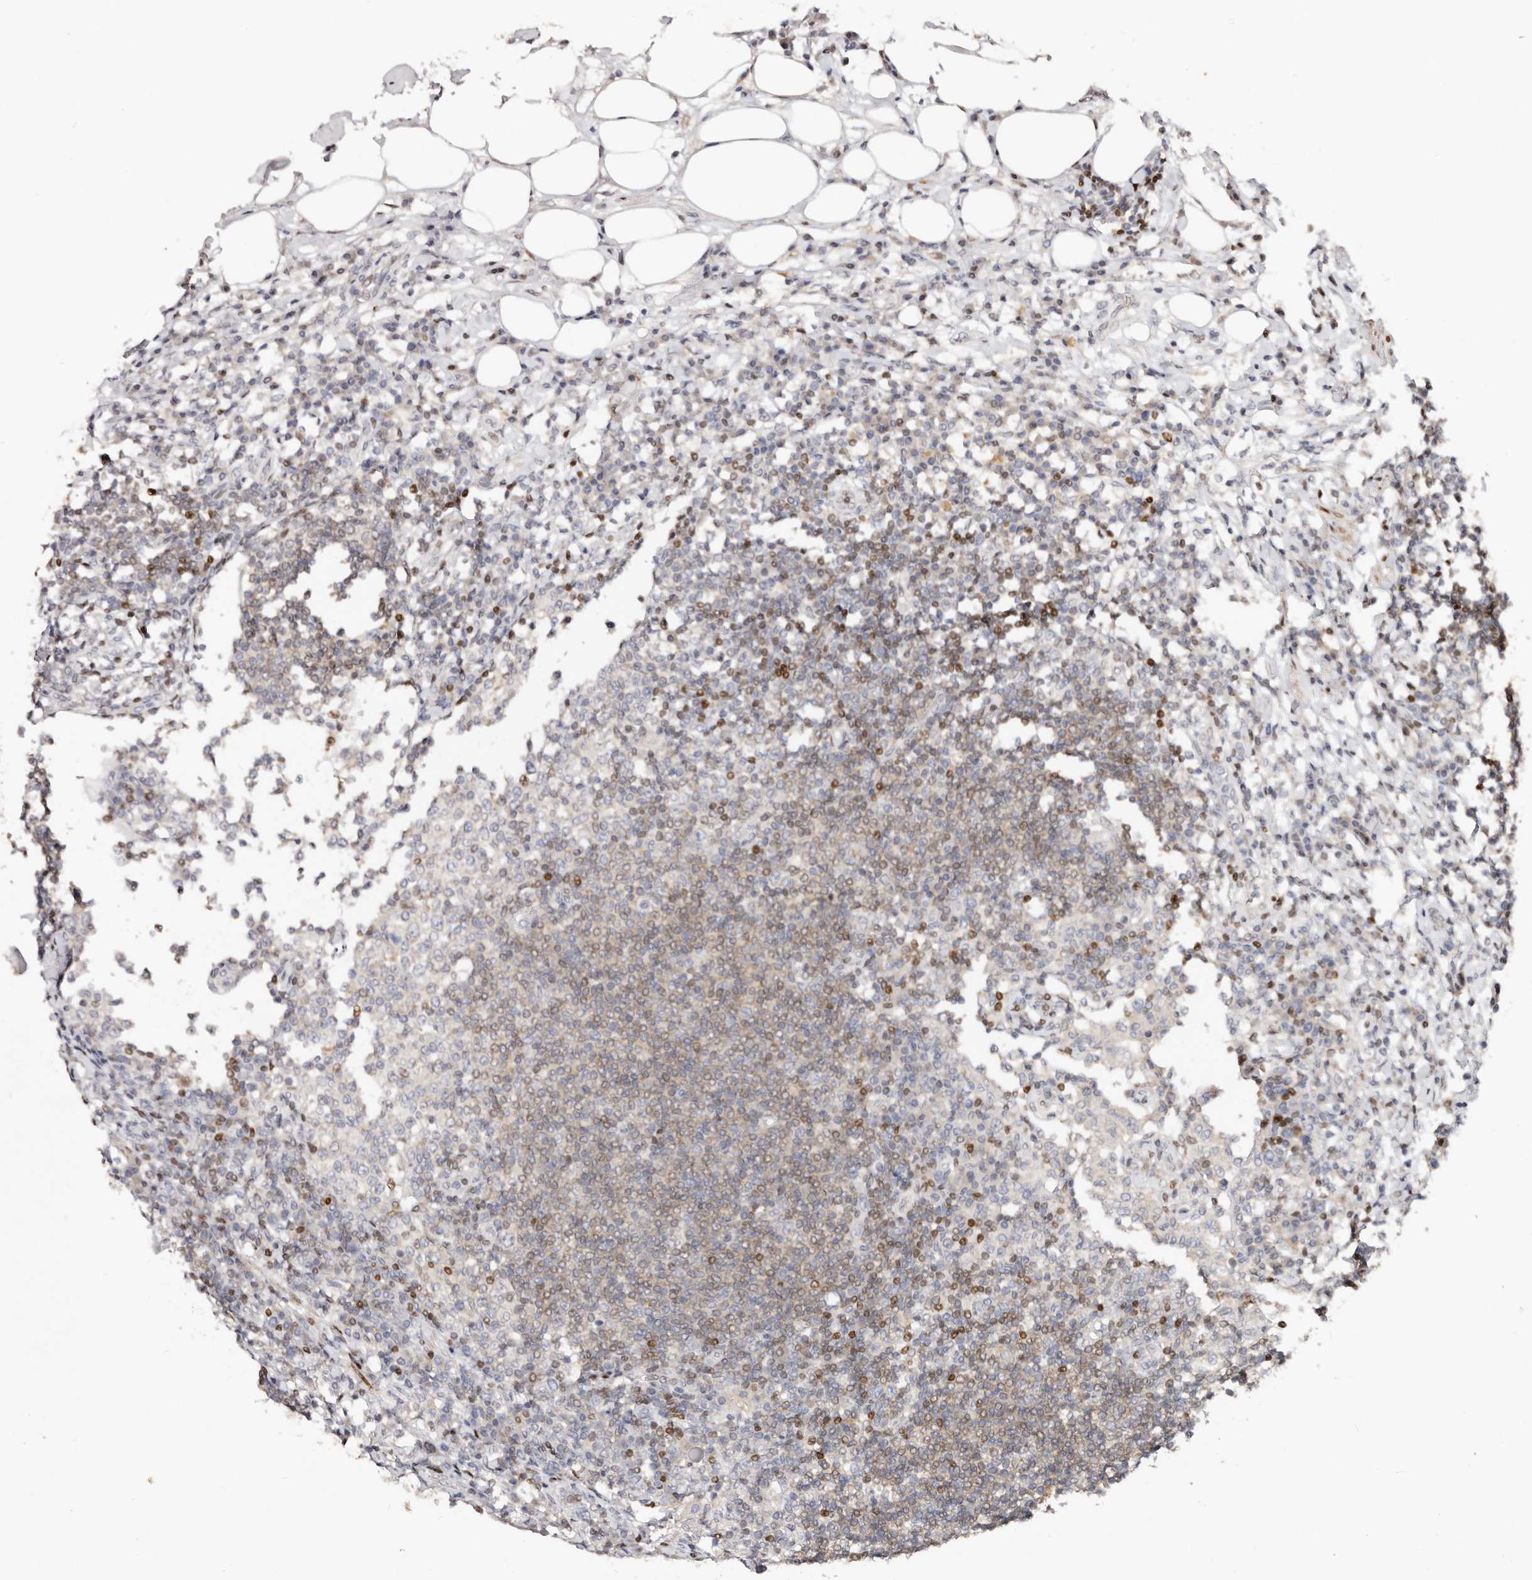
{"staining": {"intensity": "weak", "quantity": "<25%", "location": "nuclear"}, "tissue": "lymph node", "cell_type": "Germinal center cells", "image_type": "normal", "snomed": [{"axis": "morphology", "description": "Normal tissue, NOS"}, {"axis": "topography", "description": "Lymph node"}], "caption": "The IHC image has no significant staining in germinal center cells of lymph node. Nuclei are stained in blue.", "gene": "IQGAP3", "patient": {"sex": "female", "age": 53}}